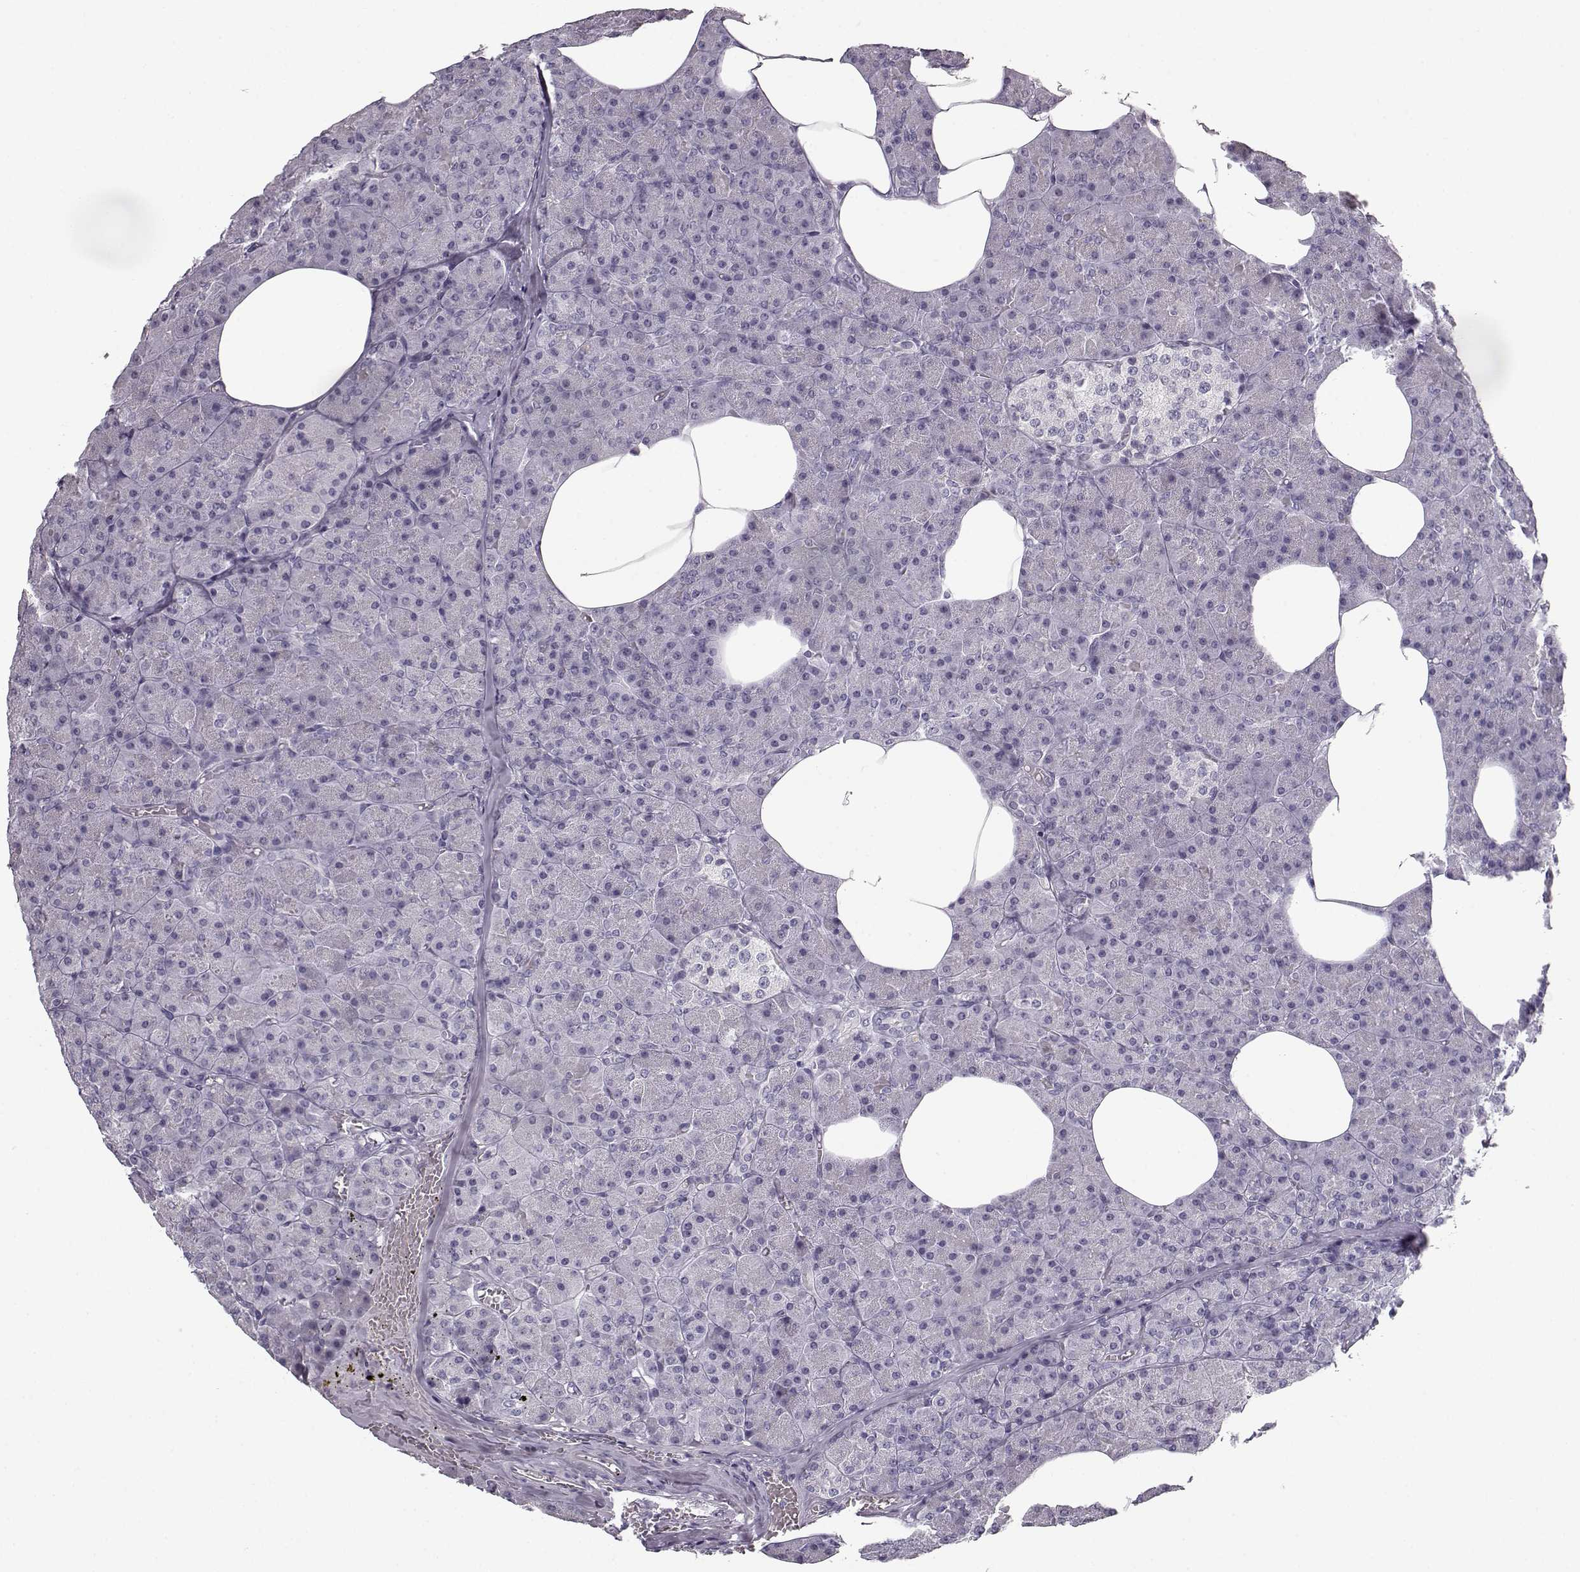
{"staining": {"intensity": "negative", "quantity": "none", "location": "none"}, "tissue": "pancreas", "cell_type": "Exocrine glandular cells", "image_type": "normal", "snomed": [{"axis": "morphology", "description": "Normal tissue, NOS"}, {"axis": "topography", "description": "Pancreas"}], "caption": "DAB immunohistochemical staining of unremarkable human pancreas reveals no significant expression in exocrine glandular cells.", "gene": "SEMG2", "patient": {"sex": "female", "age": 45}}